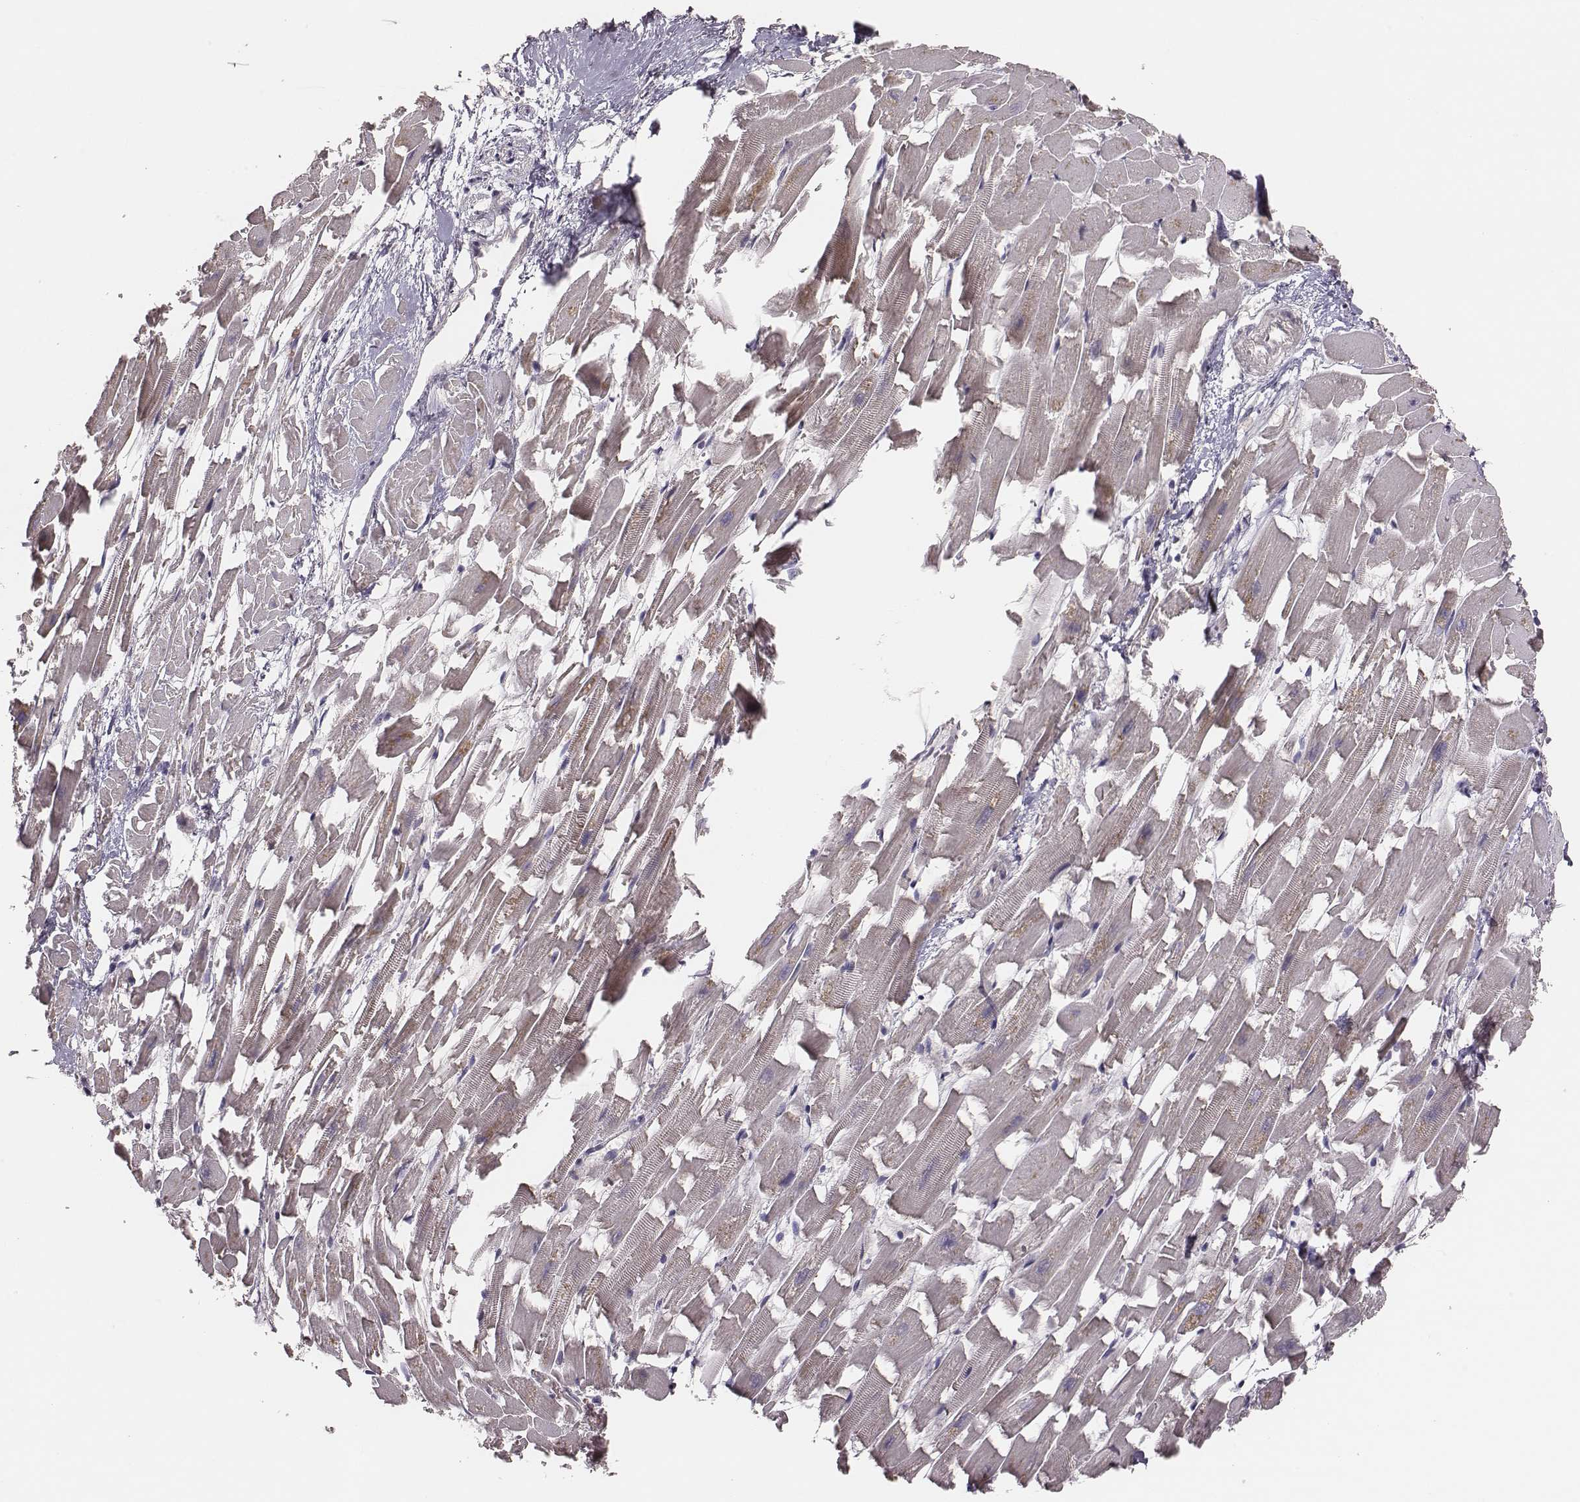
{"staining": {"intensity": "negative", "quantity": "none", "location": "none"}, "tissue": "heart muscle", "cell_type": "Cardiomyocytes", "image_type": "normal", "snomed": [{"axis": "morphology", "description": "Normal tissue, NOS"}, {"axis": "topography", "description": "Heart"}], "caption": "This is a histopathology image of IHC staining of unremarkable heart muscle, which shows no staining in cardiomyocytes.", "gene": "HAVCR1", "patient": {"sex": "female", "age": 64}}